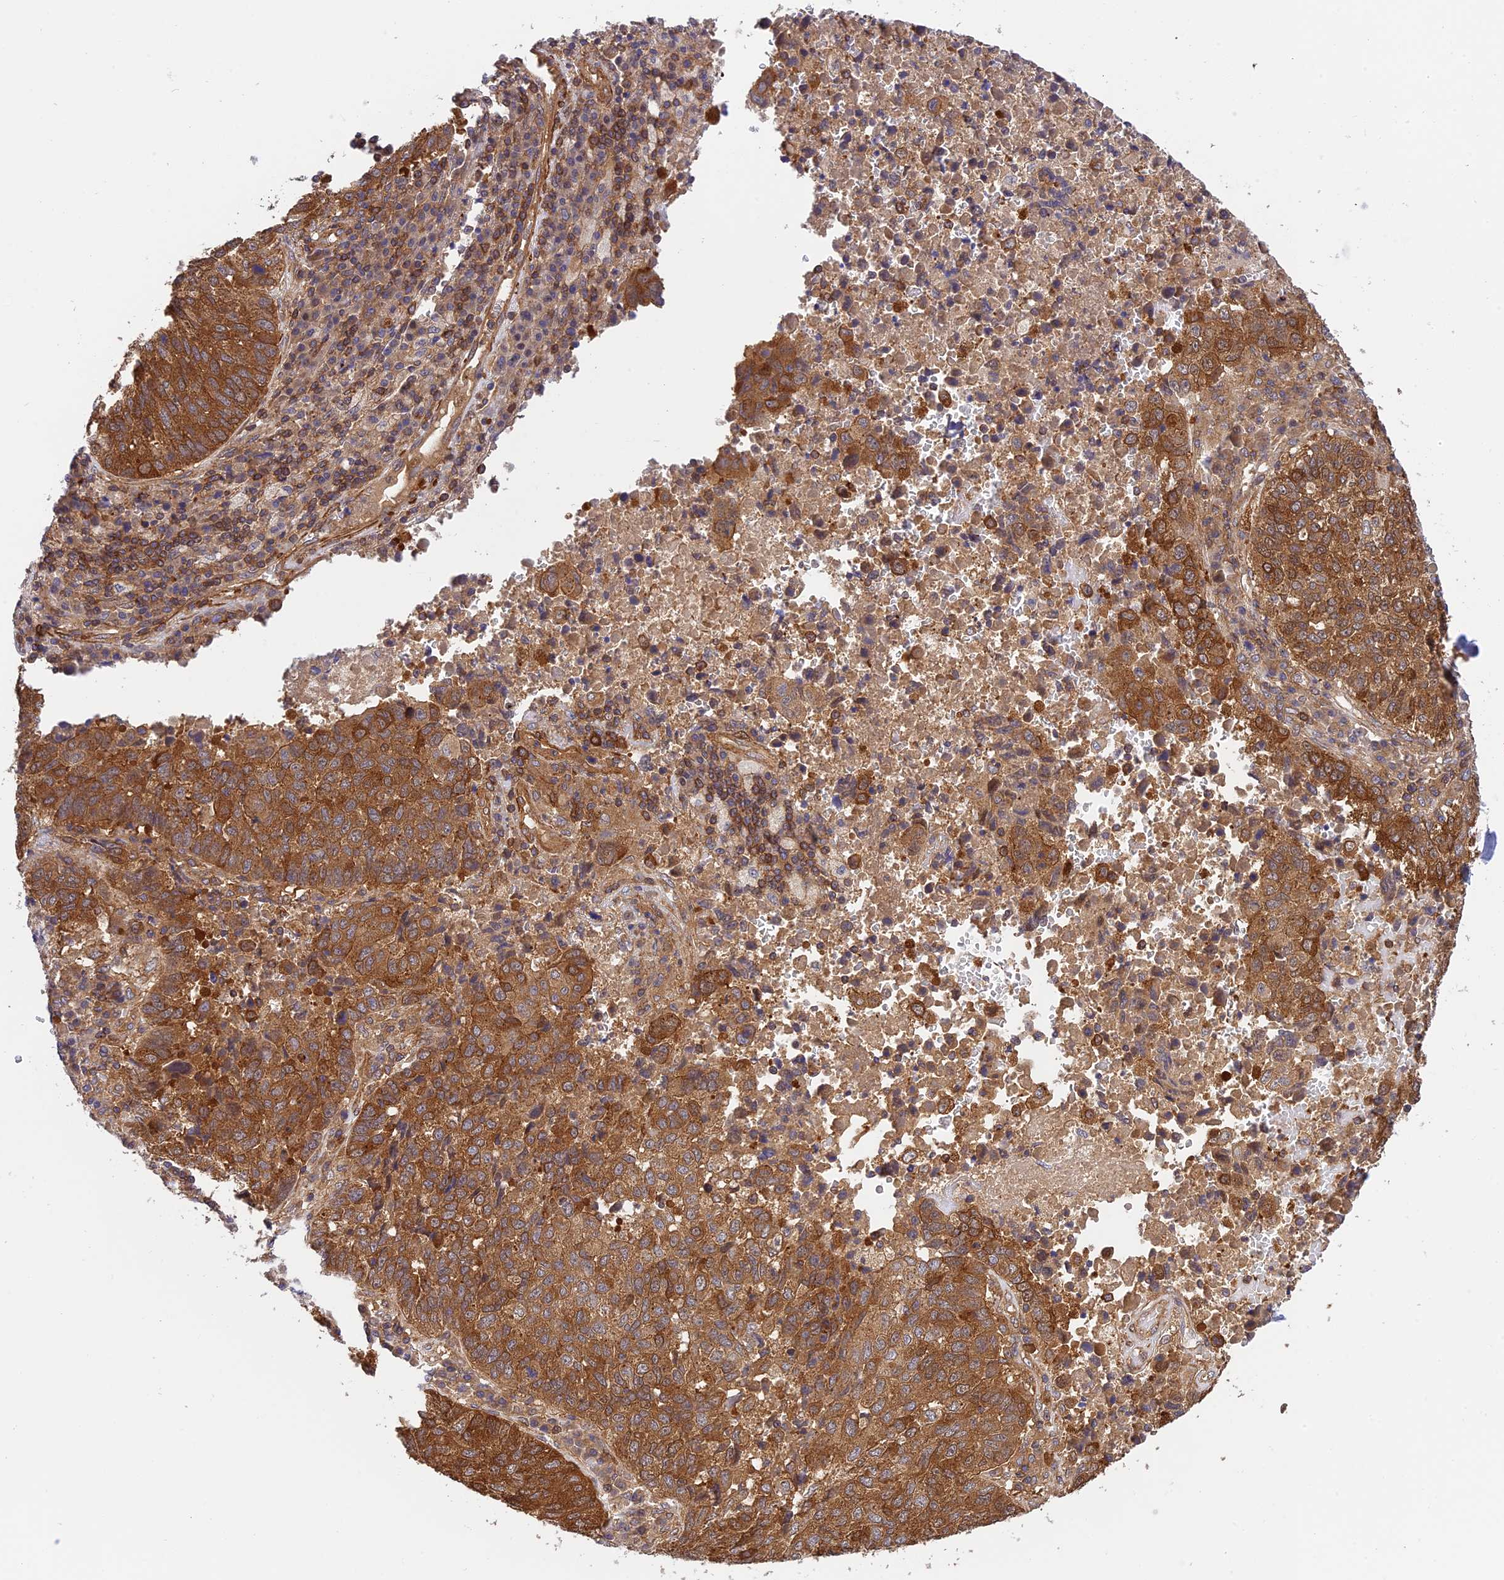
{"staining": {"intensity": "strong", "quantity": ">75%", "location": "cytoplasmic/membranous"}, "tissue": "lung cancer", "cell_type": "Tumor cells", "image_type": "cancer", "snomed": [{"axis": "morphology", "description": "Squamous cell carcinoma, NOS"}, {"axis": "topography", "description": "Lung"}], "caption": "An IHC histopathology image of neoplastic tissue is shown. Protein staining in brown shows strong cytoplasmic/membranous positivity in squamous cell carcinoma (lung) within tumor cells. (IHC, brightfield microscopy, high magnification).", "gene": "EVI5L", "patient": {"sex": "male", "age": 73}}